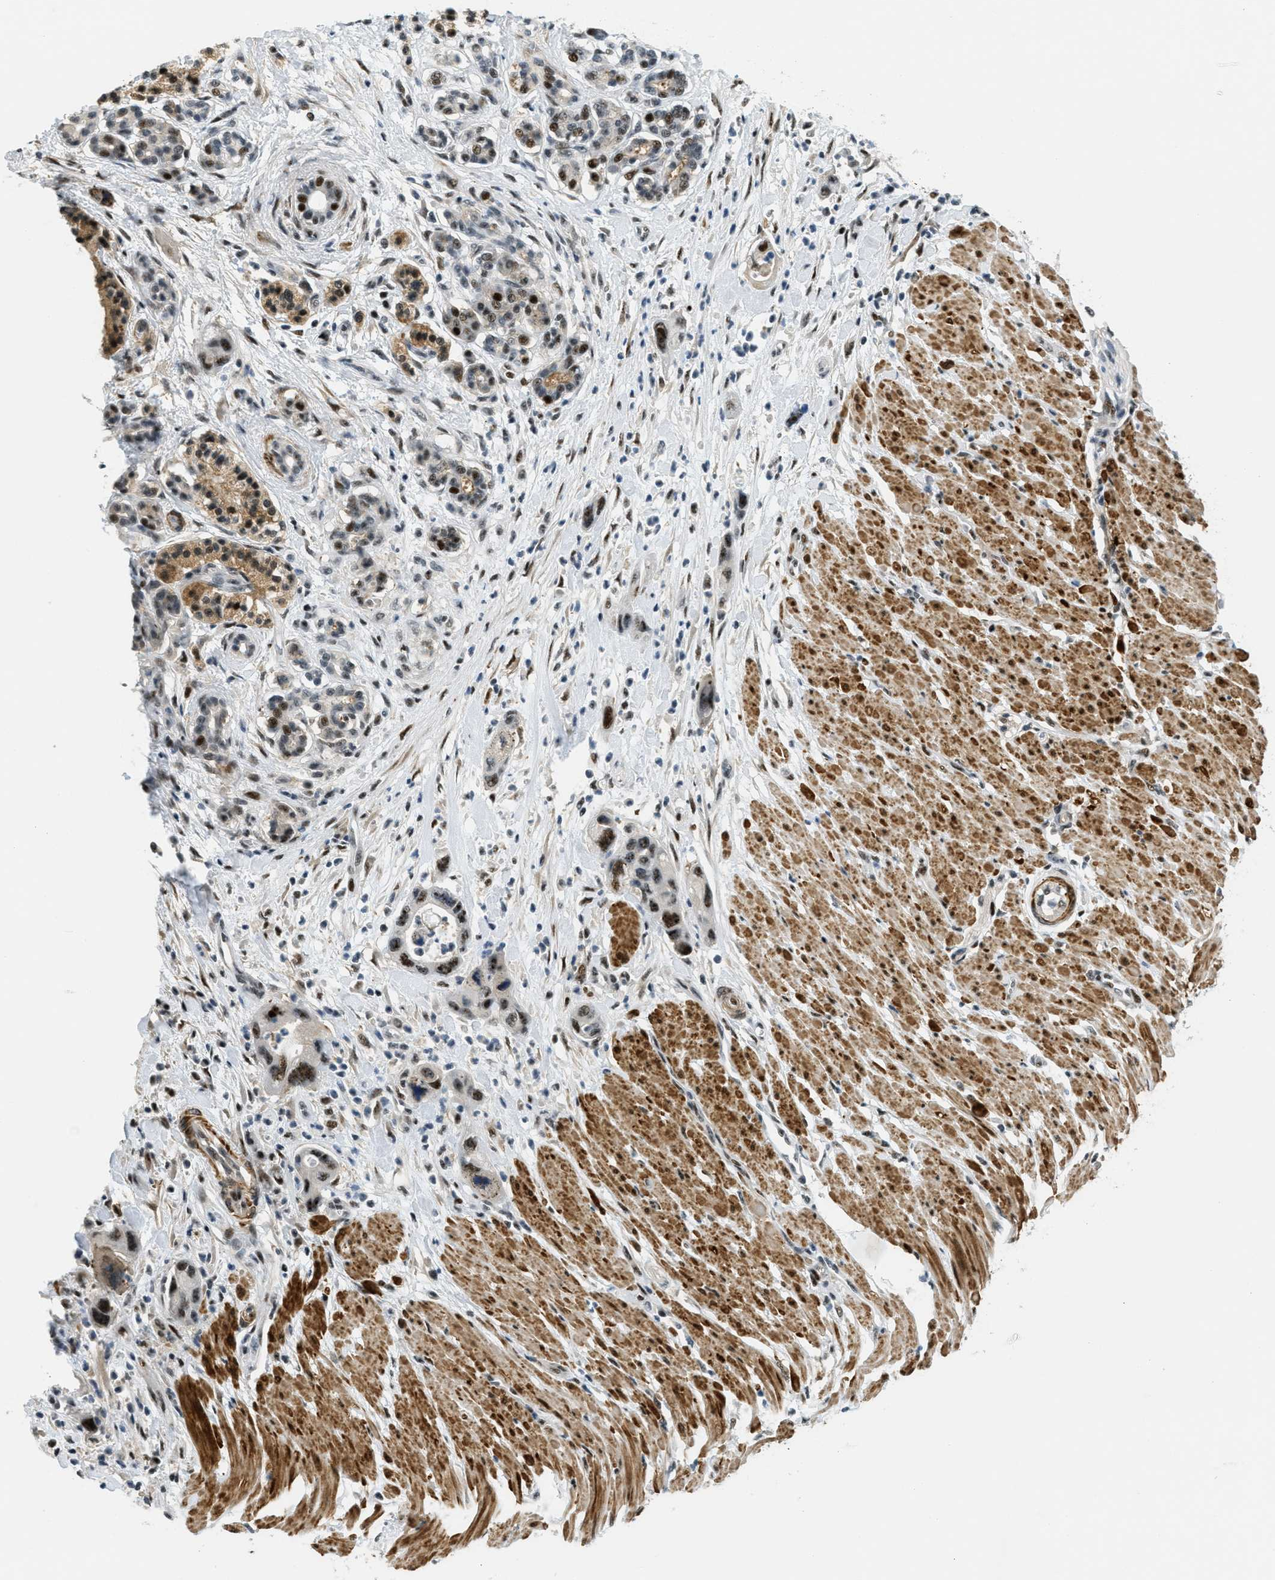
{"staining": {"intensity": "moderate", "quantity": "25%-75%", "location": "nuclear"}, "tissue": "pancreatic cancer", "cell_type": "Tumor cells", "image_type": "cancer", "snomed": [{"axis": "morphology", "description": "Normal tissue, NOS"}, {"axis": "morphology", "description": "Adenocarcinoma, NOS"}, {"axis": "topography", "description": "Pancreas"}], "caption": "Immunohistochemistry micrograph of neoplastic tissue: adenocarcinoma (pancreatic) stained using immunohistochemistry displays medium levels of moderate protein expression localized specifically in the nuclear of tumor cells, appearing as a nuclear brown color.", "gene": "ZDHHC23", "patient": {"sex": "female", "age": 71}}